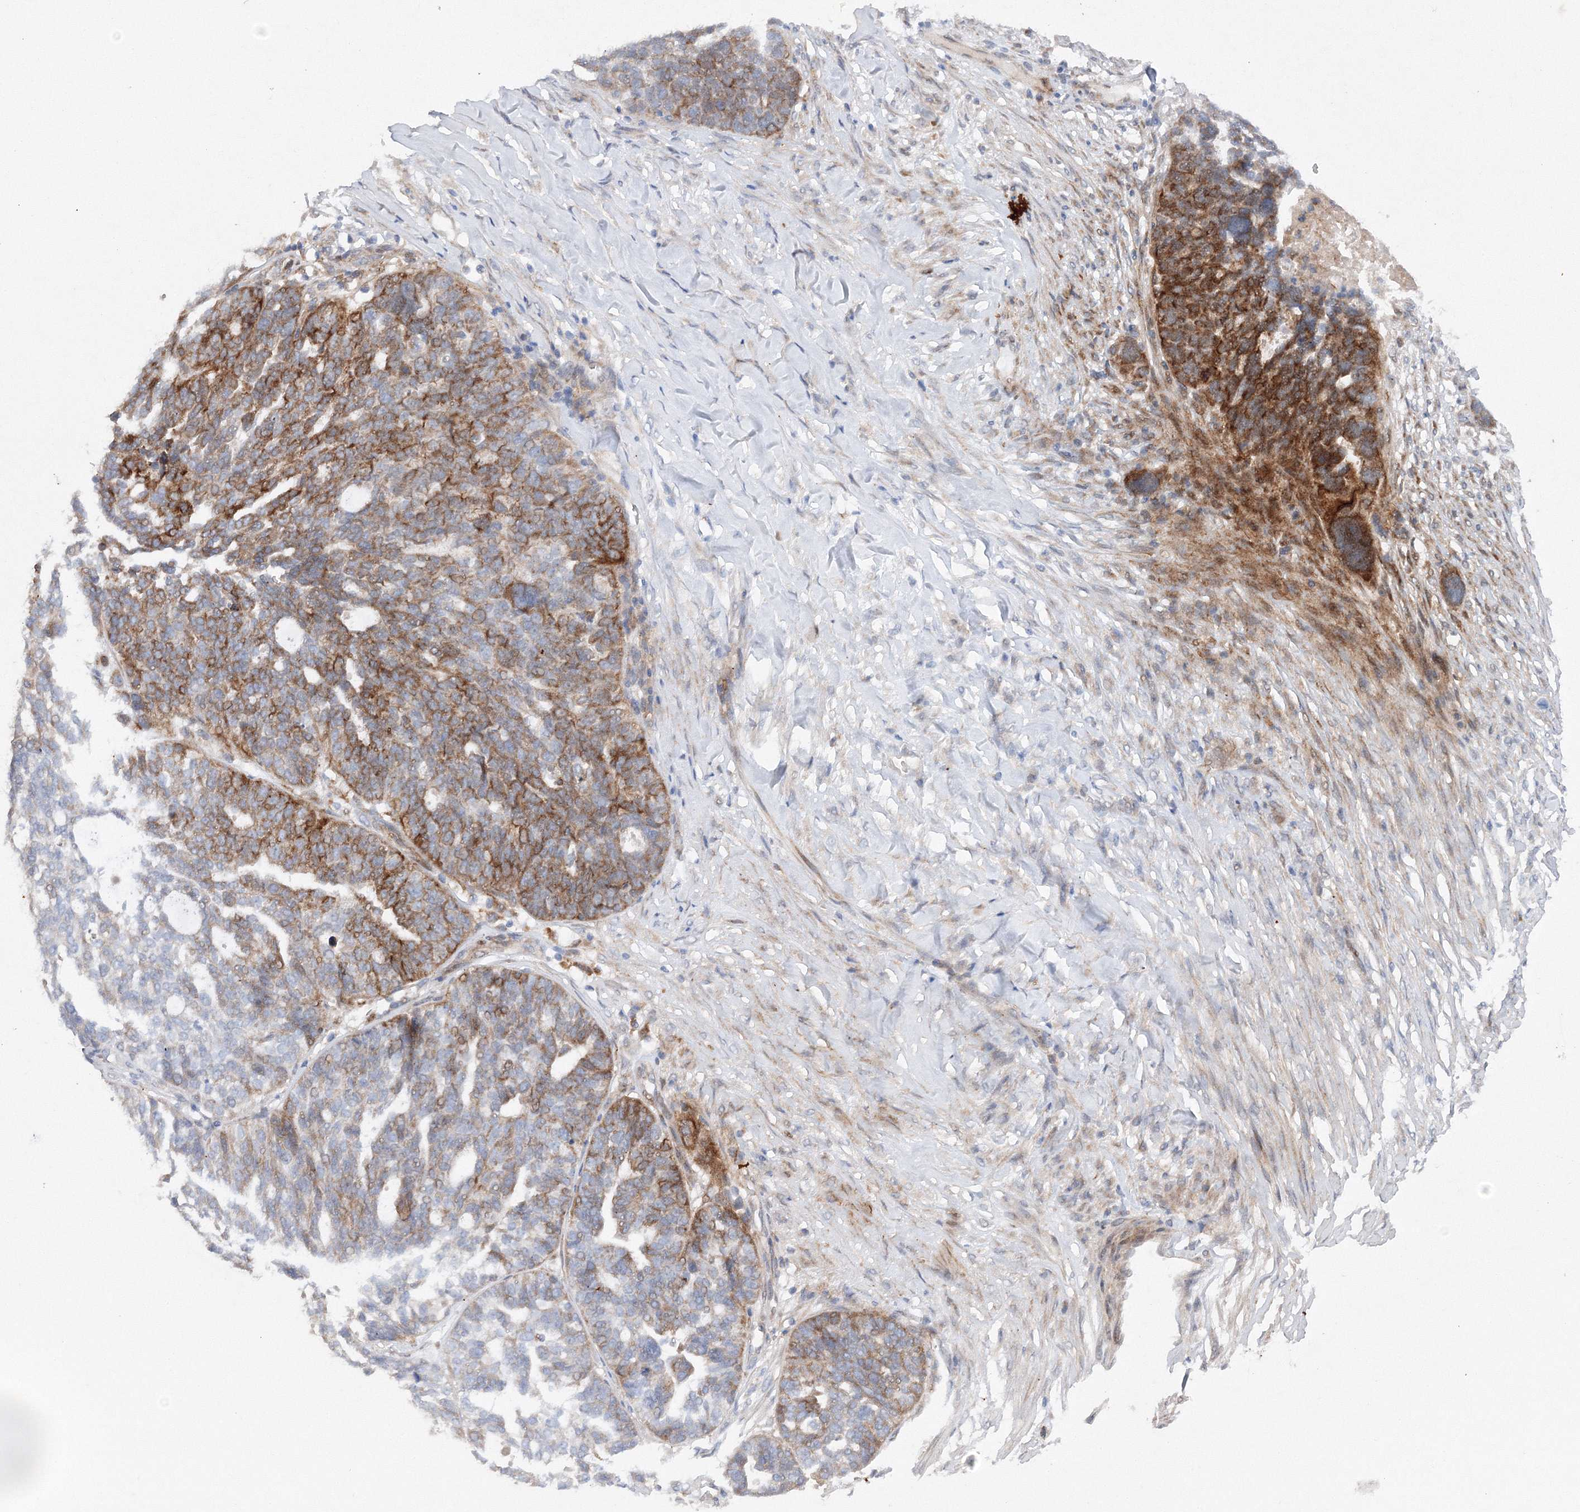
{"staining": {"intensity": "strong", "quantity": "25%-75%", "location": "cytoplasmic/membranous"}, "tissue": "ovarian cancer", "cell_type": "Tumor cells", "image_type": "cancer", "snomed": [{"axis": "morphology", "description": "Cystadenocarcinoma, serous, NOS"}, {"axis": "topography", "description": "Ovary"}], "caption": "Serous cystadenocarcinoma (ovarian) stained with DAB (3,3'-diaminobenzidine) immunohistochemistry (IHC) displays high levels of strong cytoplasmic/membranous expression in approximately 25%-75% of tumor cells.", "gene": "SLC36A1", "patient": {"sex": "female", "age": 59}}